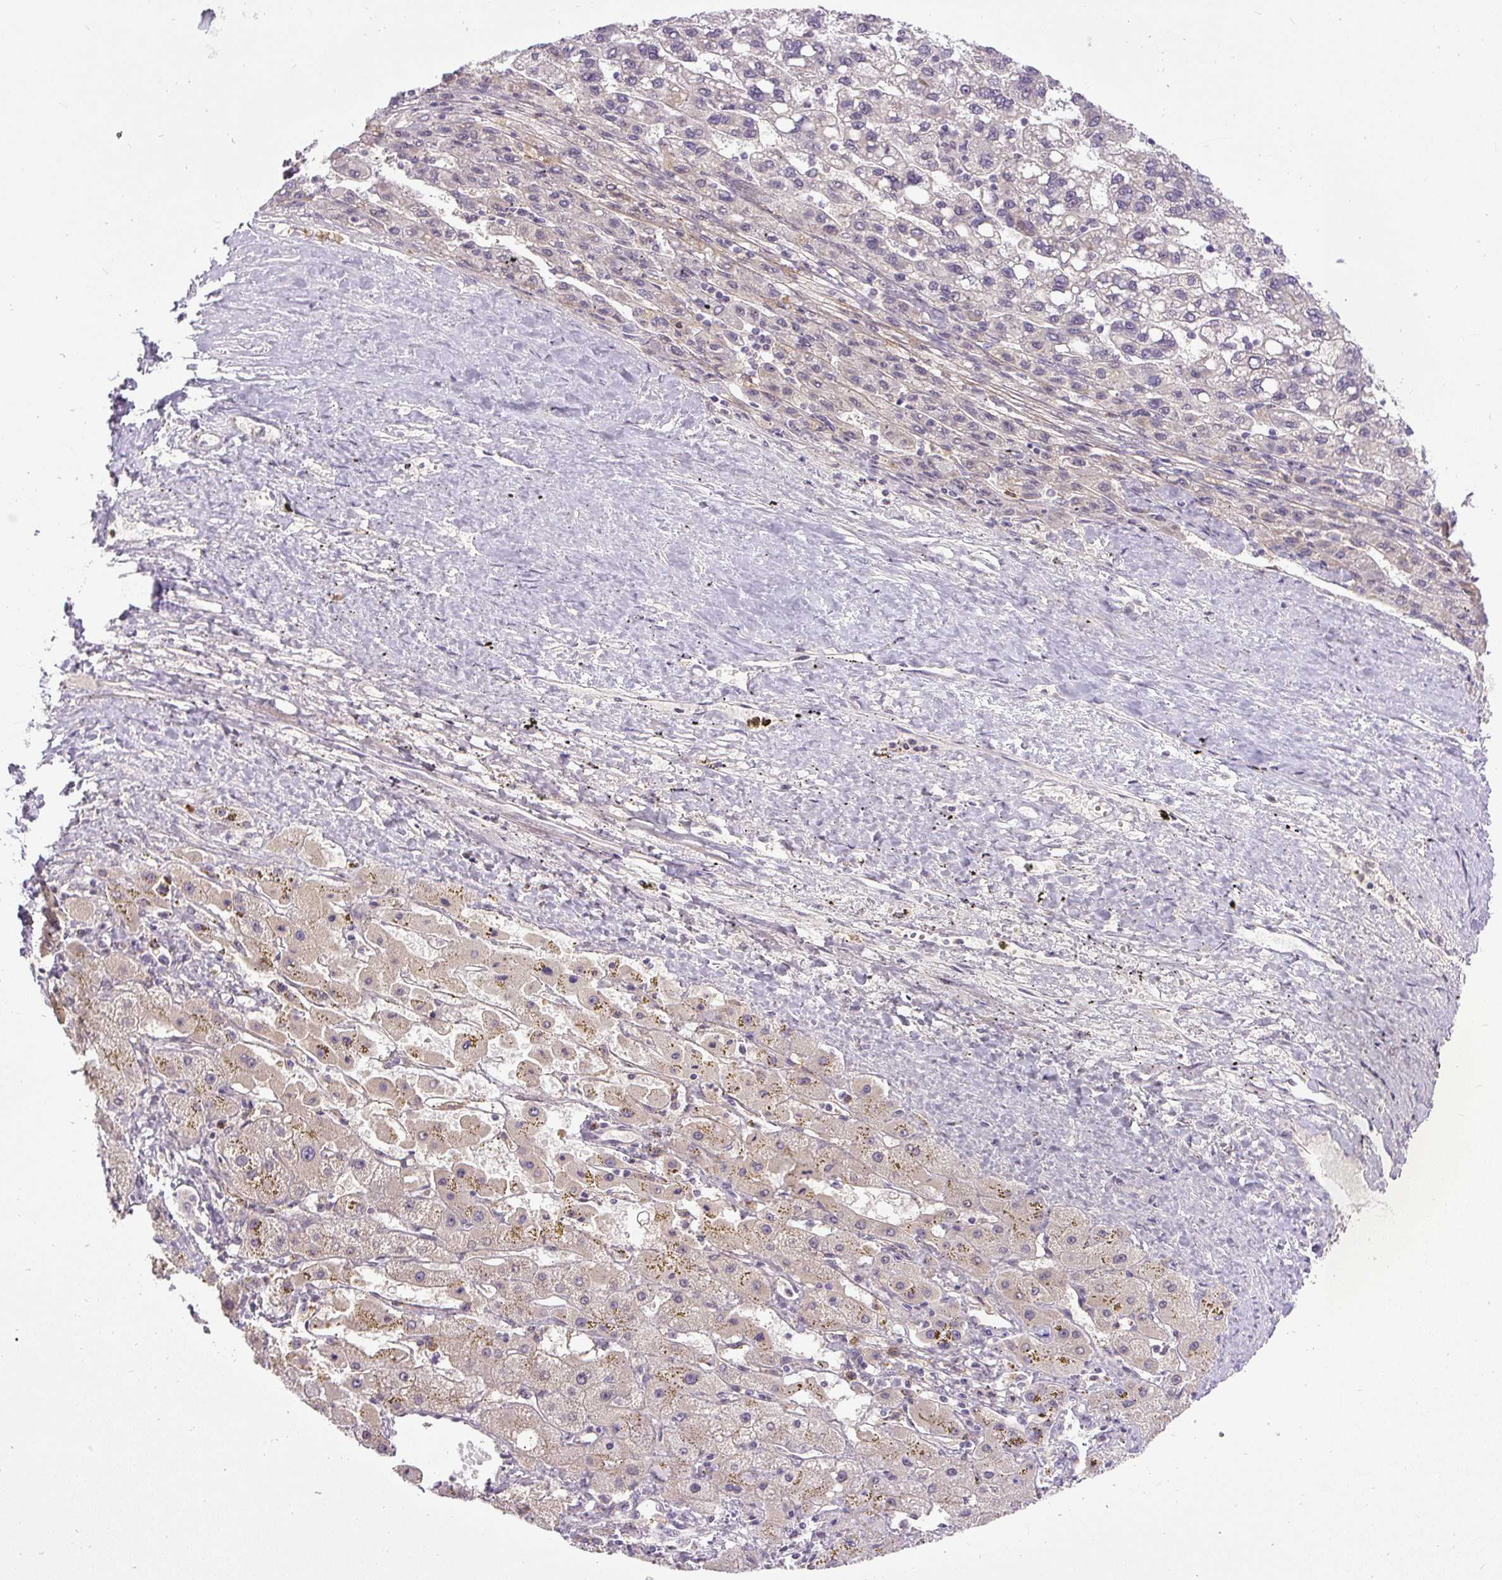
{"staining": {"intensity": "negative", "quantity": "none", "location": "none"}, "tissue": "liver cancer", "cell_type": "Tumor cells", "image_type": "cancer", "snomed": [{"axis": "morphology", "description": "Carcinoma, Hepatocellular, NOS"}, {"axis": "topography", "description": "Liver"}], "caption": "Immunohistochemistry (IHC) micrograph of human hepatocellular carcinoma (liver) stained for a protein (brown), which demonstrates no positivity in tumor cells. The staining is performed using DAB brown chromogen with nuclei counter-stained in using hematoxylin.", "gene": "FAM117B", "patient": {"sex": "female", "age": 82}}